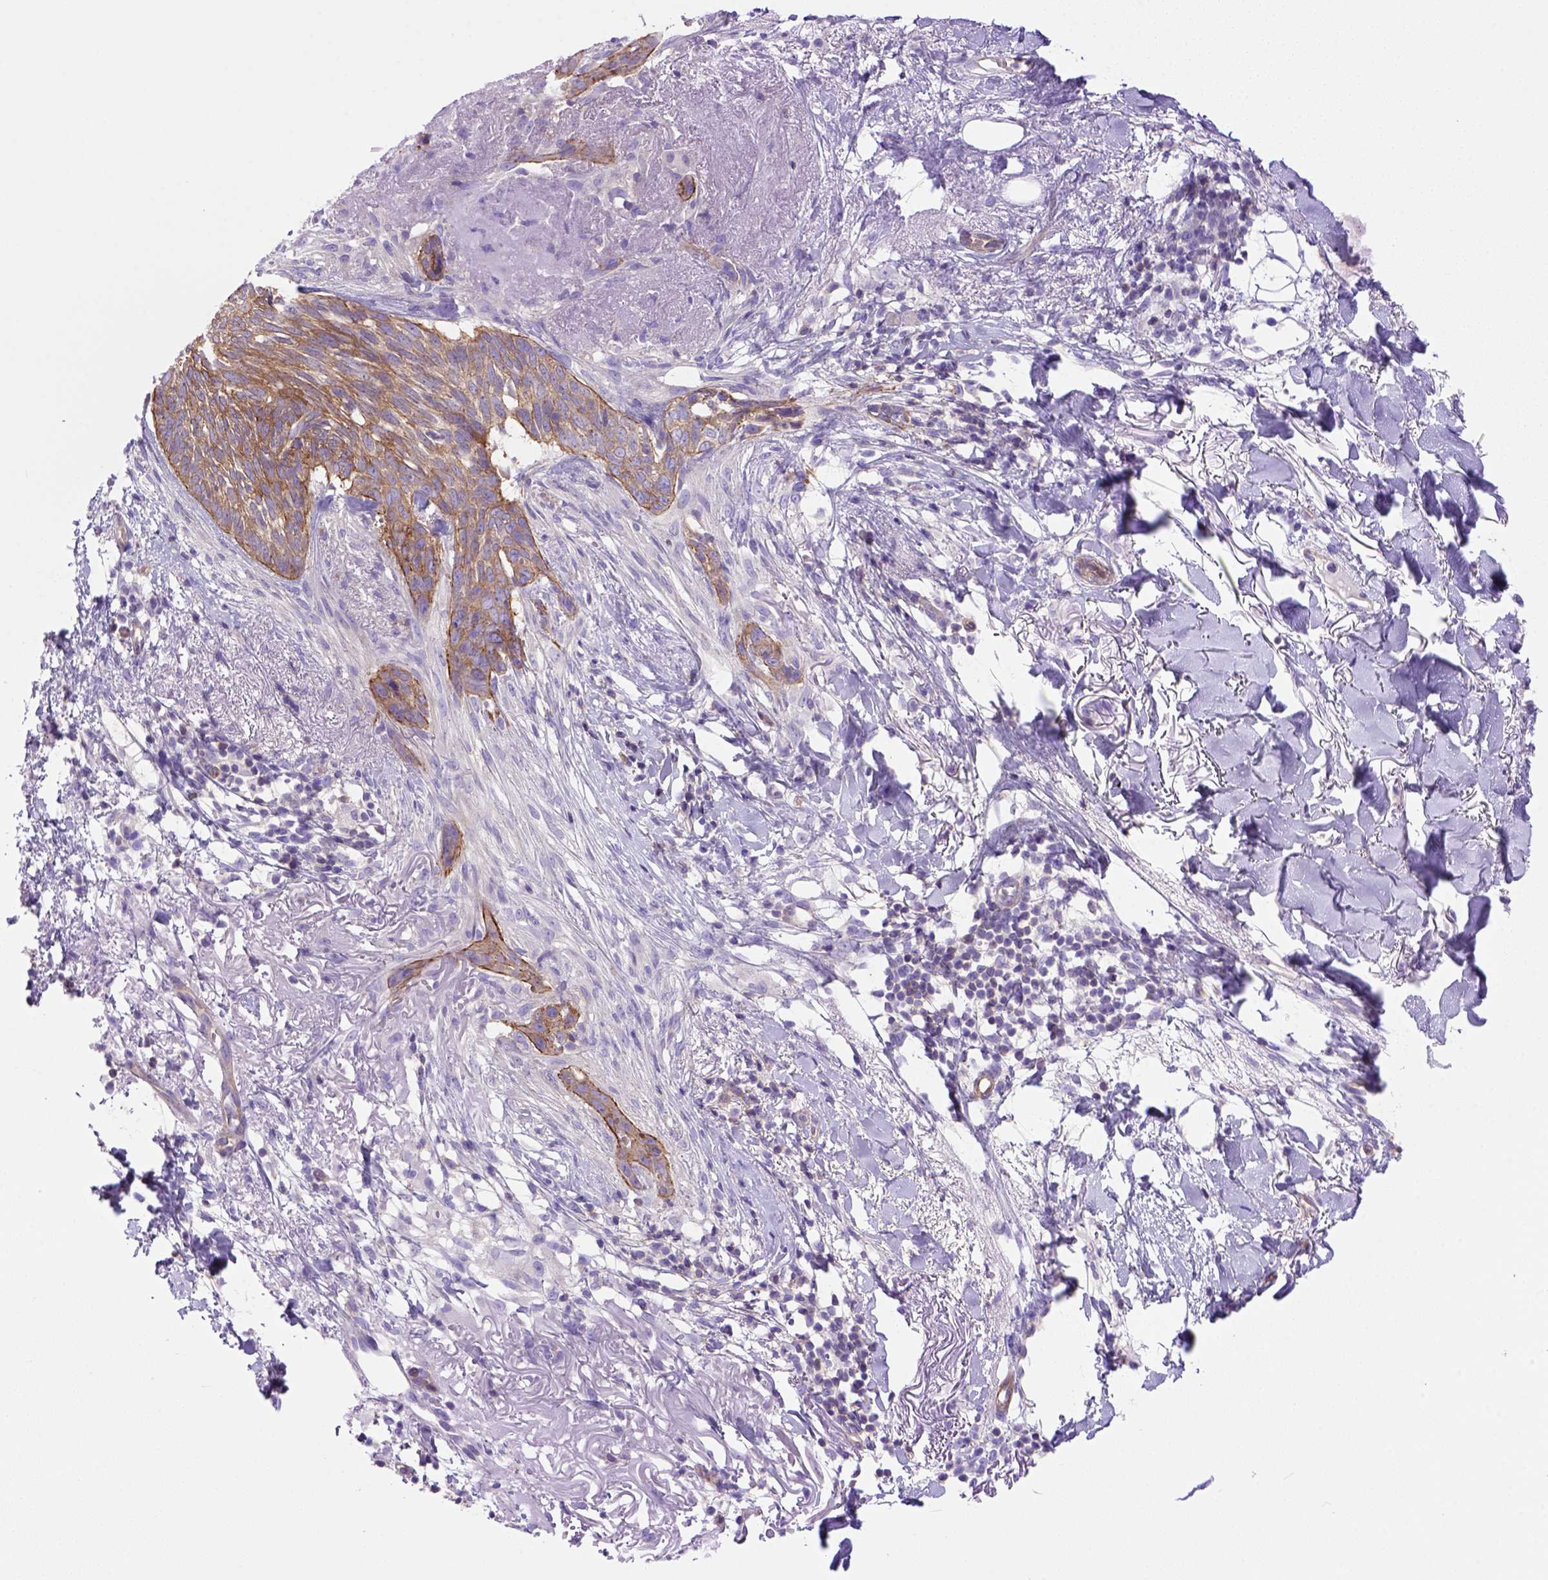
{"staining": {"intensity": "moderate", "quantity": ">75%", "location": "cytoplasmic/membranous"}, "tissue": "skin cancer", "cell_type": "Tumor cells", "image_type": "cancer", "snomed": [{"axis": "morphology", "description": "Normal tissue, NOS"}, {"axis": "morphology", "description": "Basal cell carcinoma"}, {"axis": "topography", "description": "Skin"}], "caption": "Brown immunohistochemical staining in human skin cancer shows moderate cytoplasmic/membranous expression in approximately >75% of tumor cells.", "gene": "PEX12", "patient": {"sex": "male", "age": 84}}